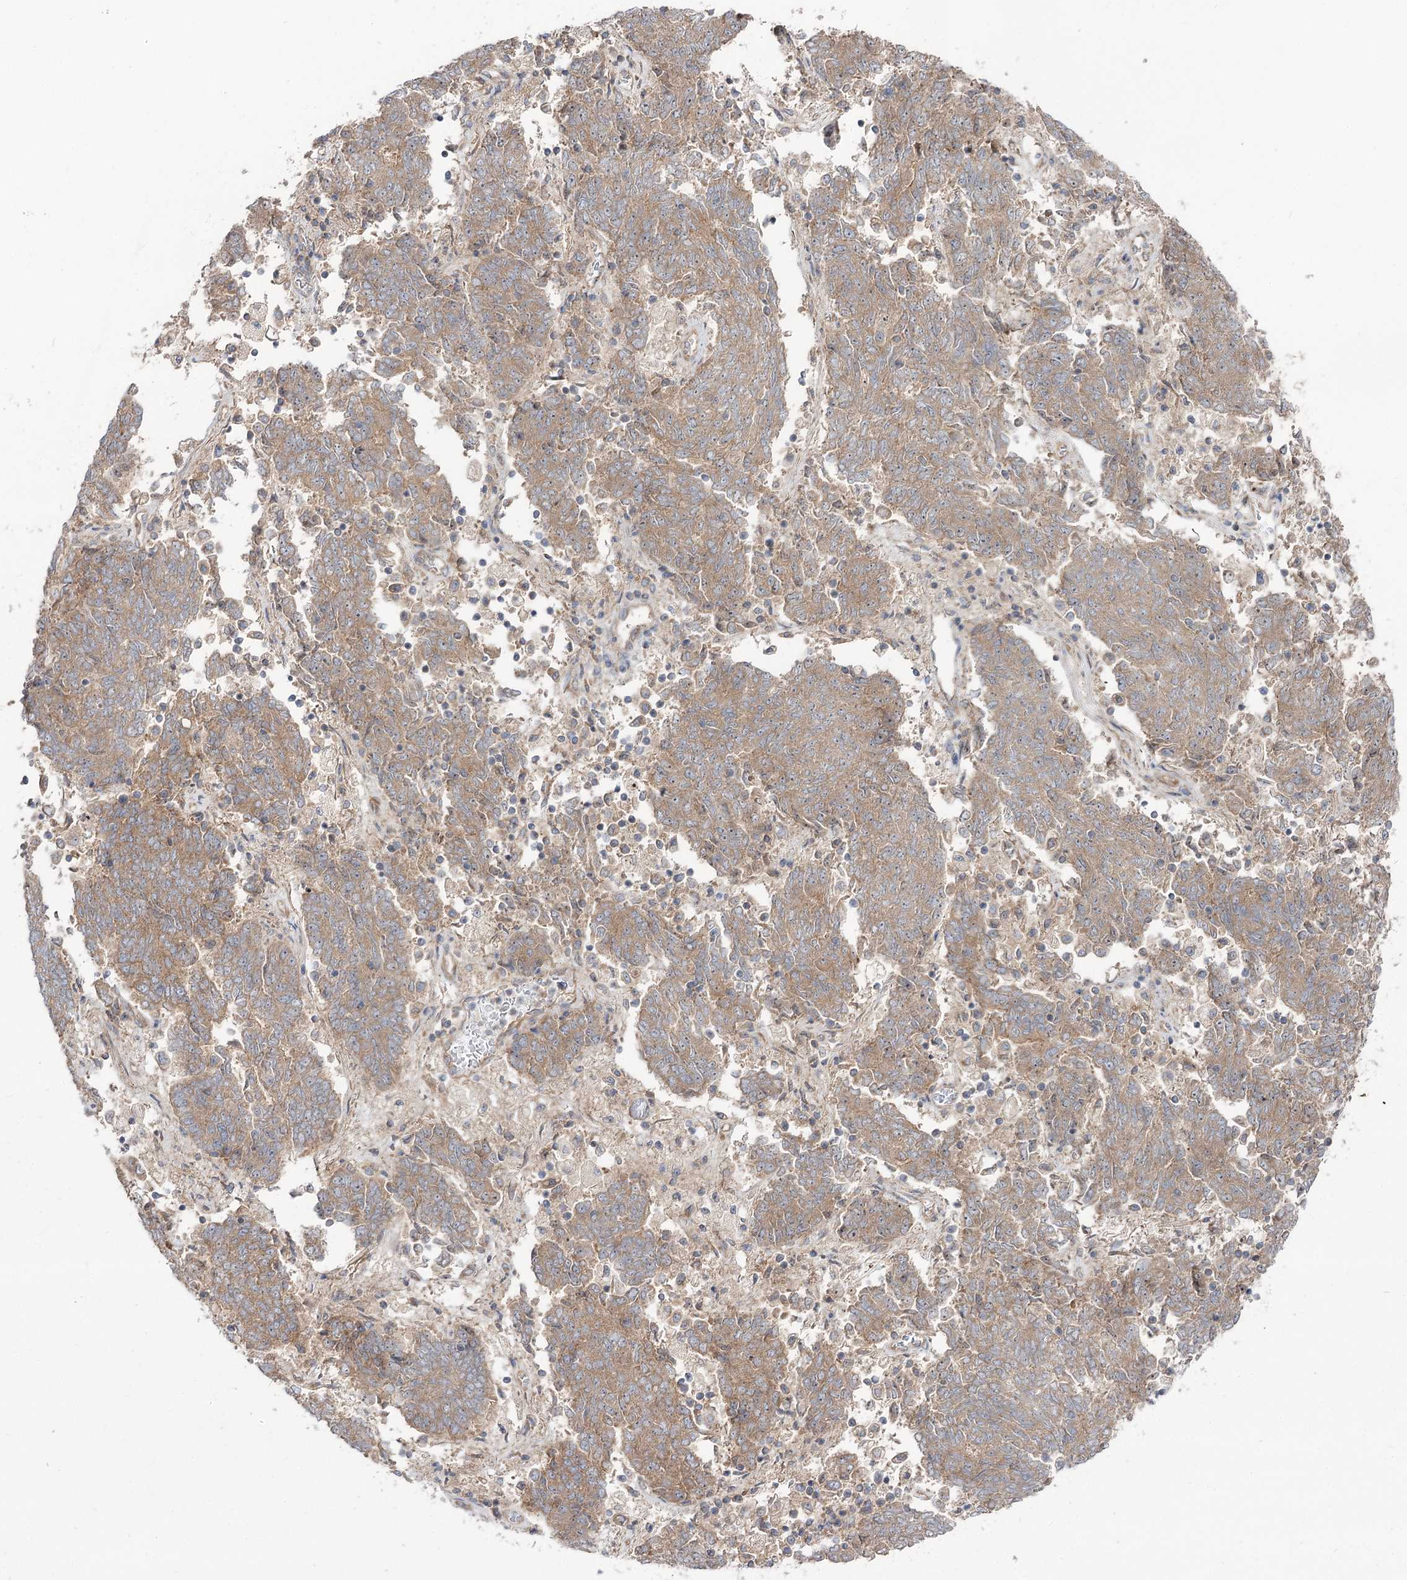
{"staining": {"intensity": "moderate", "quantity": ">75%", "location": "cytoplasmic/membranous"}, "tissue": "endometrial cancer", "cell_type": "Tumor cells", "image_type": "cancer", "snomed": [{"axis": "morphology", "description": "Adenocarcinoma, NOS"}, {"axis": "topography", "description": "Endometrium"}], "caption": "Tumor cells demonstrate medium levels of moderate cytoplasmic/membranous staining in approximately >75% of cells in human adenocarcinoma (endometrial). The protein of interest is stained brown, and the nuclei are stained in blue (DAB IHC with brightfield microscopy, high magnification).", "gene": "C11orf80", "patient": {"sex": "female", "age": 80}}